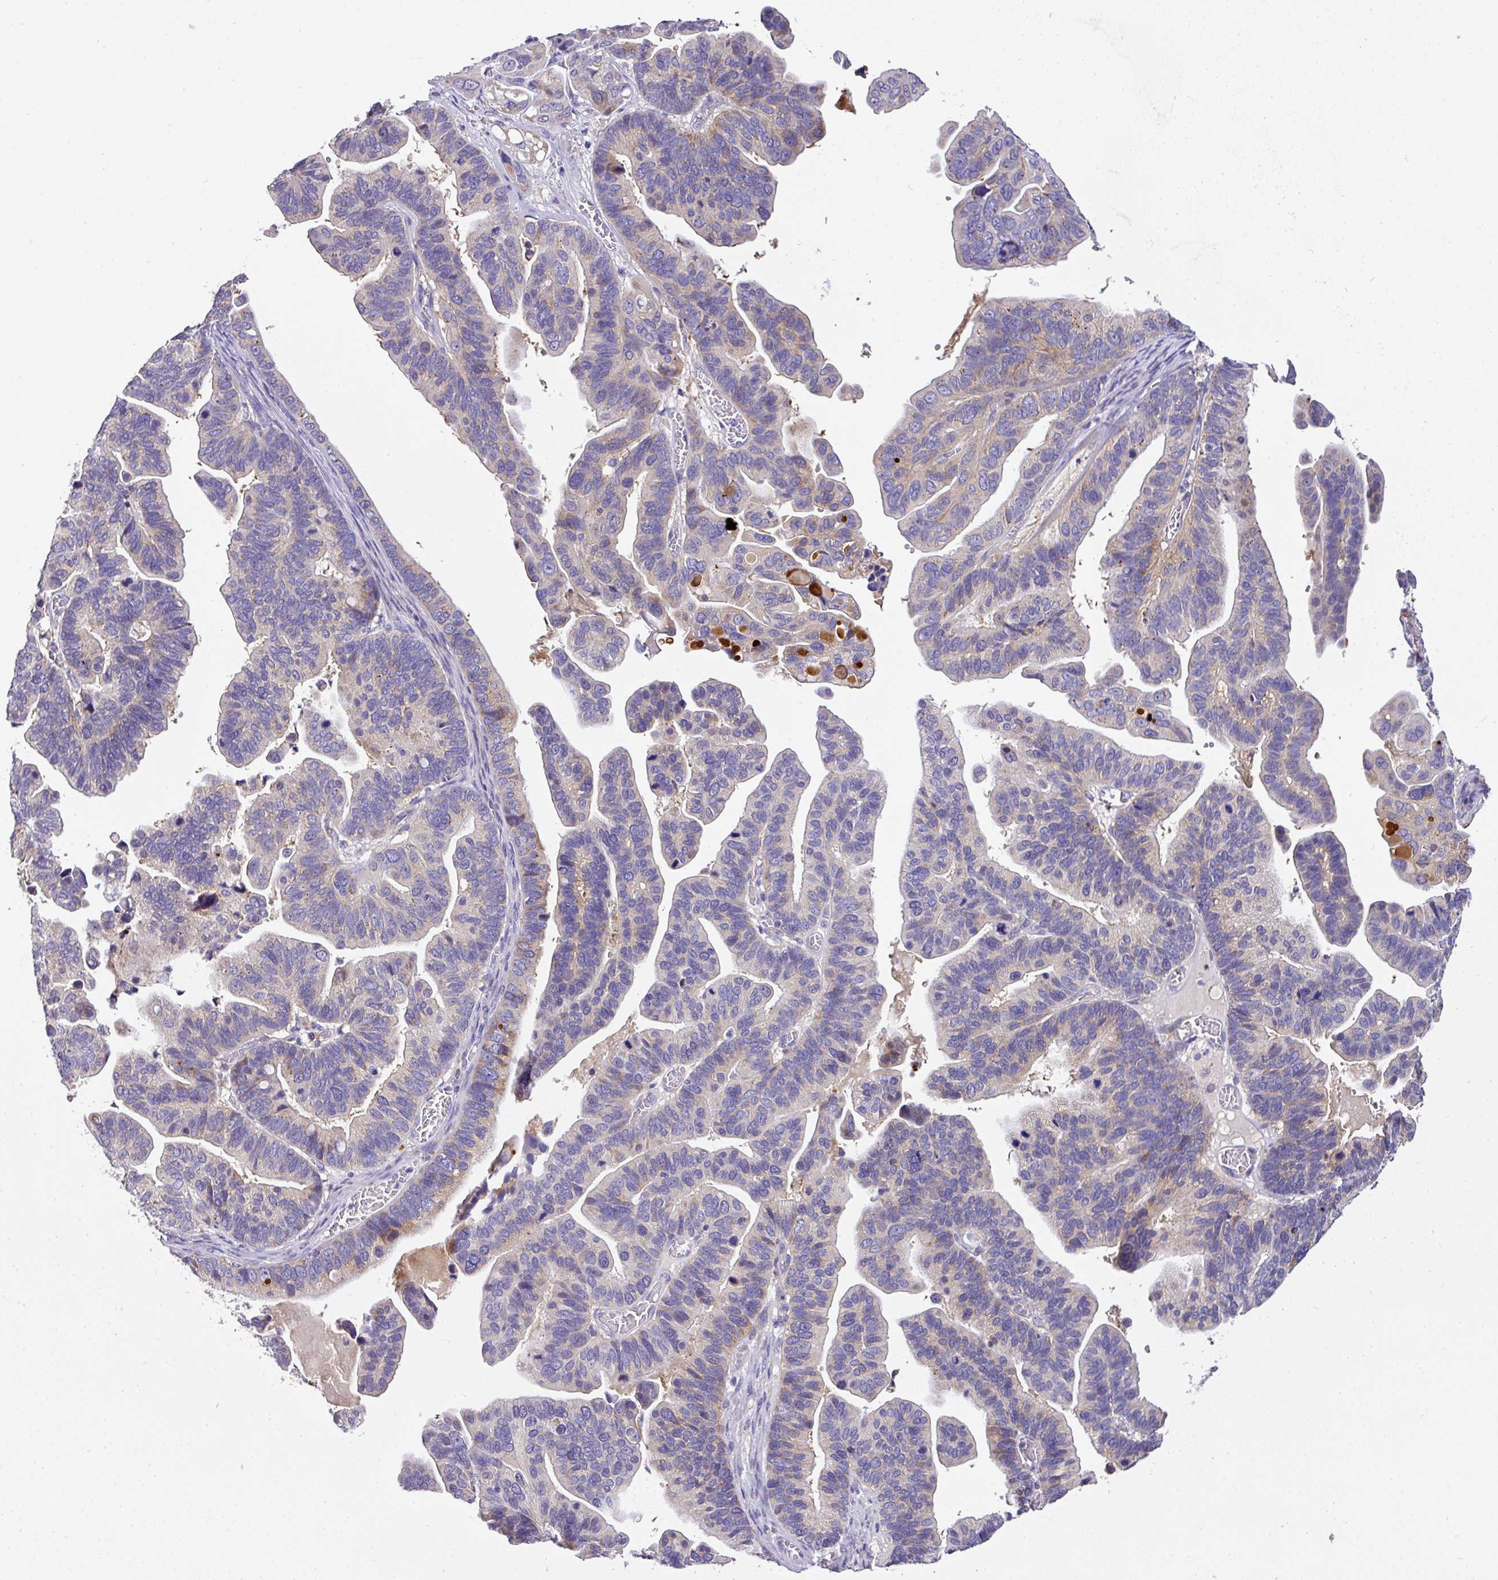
{"staining": {"intensity": "weak", "quantity": "<25%", "location": "cytoplasmic/membranous"}, "tissue": "ovarian cancer", "cell_type": "Tumor cells", "image_type": "cancer", "snomed": [{"axis": "morphology", "description": "Cystadenocarcinoma, serous, NOS"}, {"axis": "topography", "description": "Ovary"}], "caption": "Immunohistochemistry (IHC) of human serous cystadenocarcinoma (ovarian) exhibits no positivity in tumor cells. (DAB IHC visualized using brightfield microscopy, high magnification).", "gene": "ANXA2R", "patient": {"sex": "female", "age": 56}}